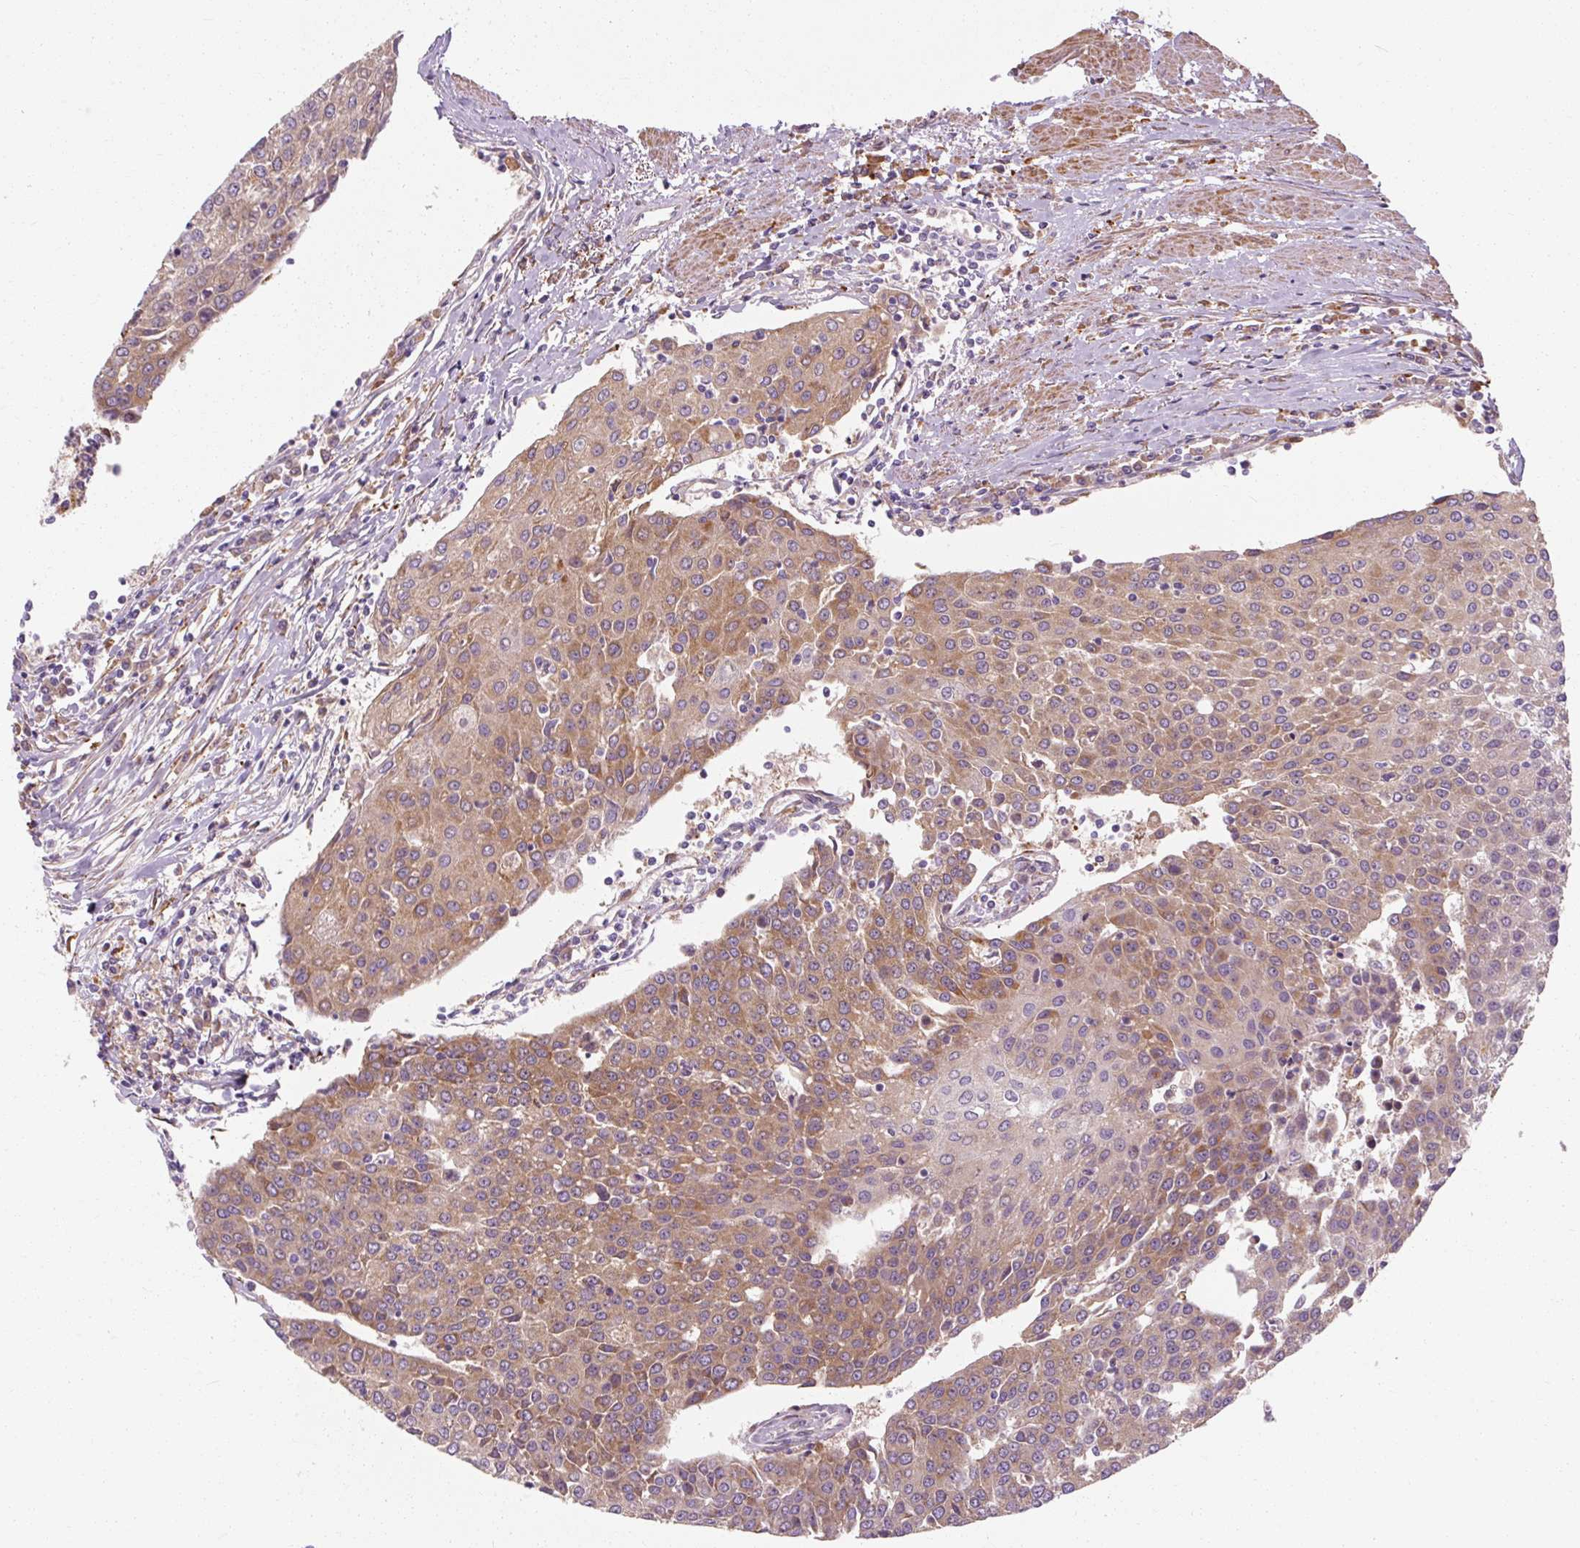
{"staining": {"intensity": "moderate", "quantity": ">75%", "location": "cytoplasmic/membranous"}, "tissue": "urothelial cancer", "cell_type": "Tumor cells", "image_type": "cancer", "snomed": [{"axis": "morphology", "description": "Urothelial carcinoma, High grade"}, {"axis": "topography", "description": "Urinary bladder"}], "caption": "There is medium levels of moderate cytoplasmic/membranous expression in tumor cells of urothelial cancer, as demonstrated by immunohistochemical staining (brown color).", "gene": "TBC1D4", "patient": {"sex": "female", "age": 85}}